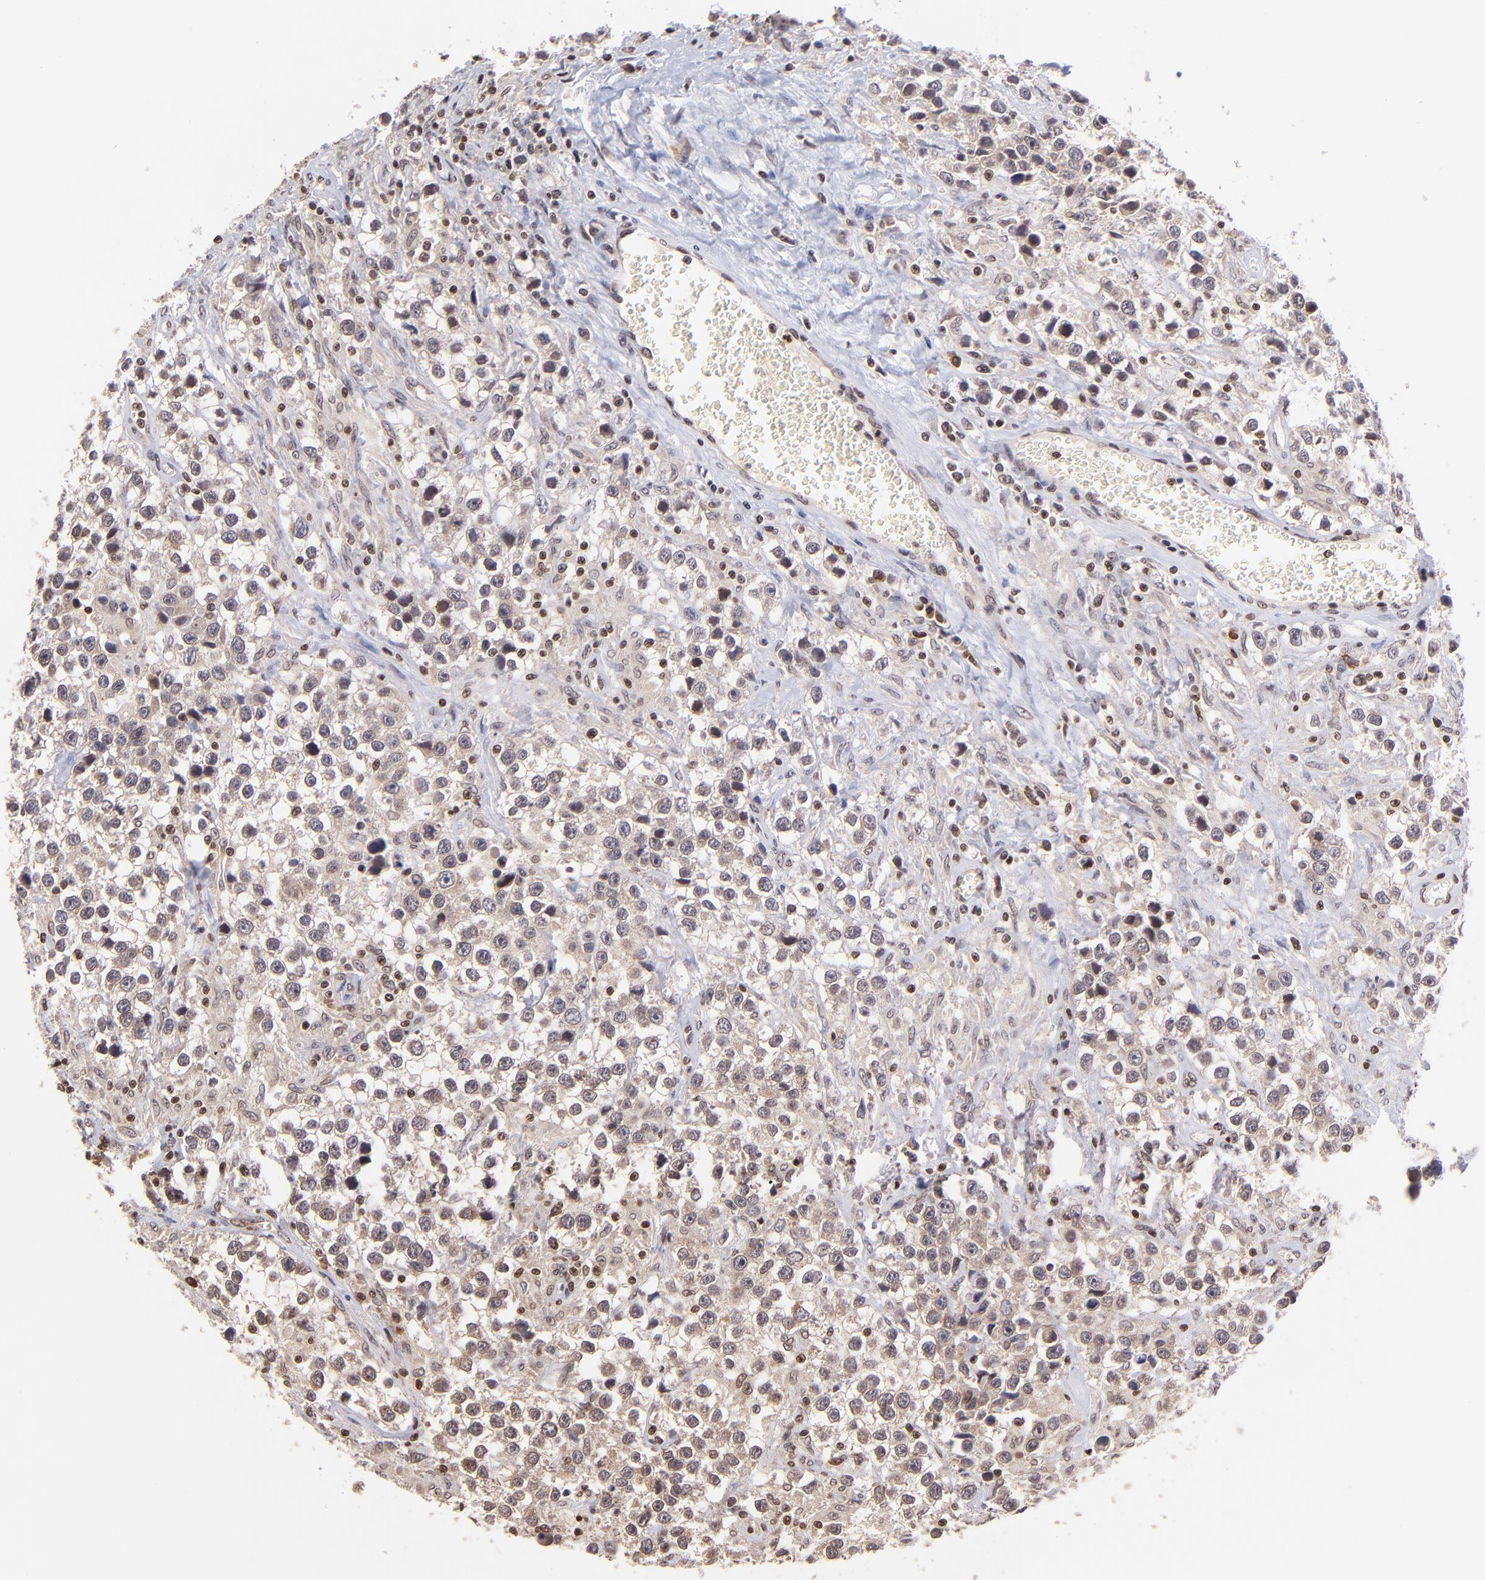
{"staining": {"intensity": "weak", "quantity": ">75%", "location": "cytoplasmic/membranous,nuclear"}, "tissue": "testis cancer", "cell_type": "Tumor cells", "image_type": "cancer", "snomed": [{"axis": "morphology", "description": "Seminoma, NOS"}, {"axis": "topography", "description": "Testis"}], "caption": "Testis cancer stained with a brown dye displays weak cytoplasmic/membranous and nuclear positive positivity in about >75% of tumor cells.", "gene": "WDR25", "patient": {"sex": "male", "age": 43}}